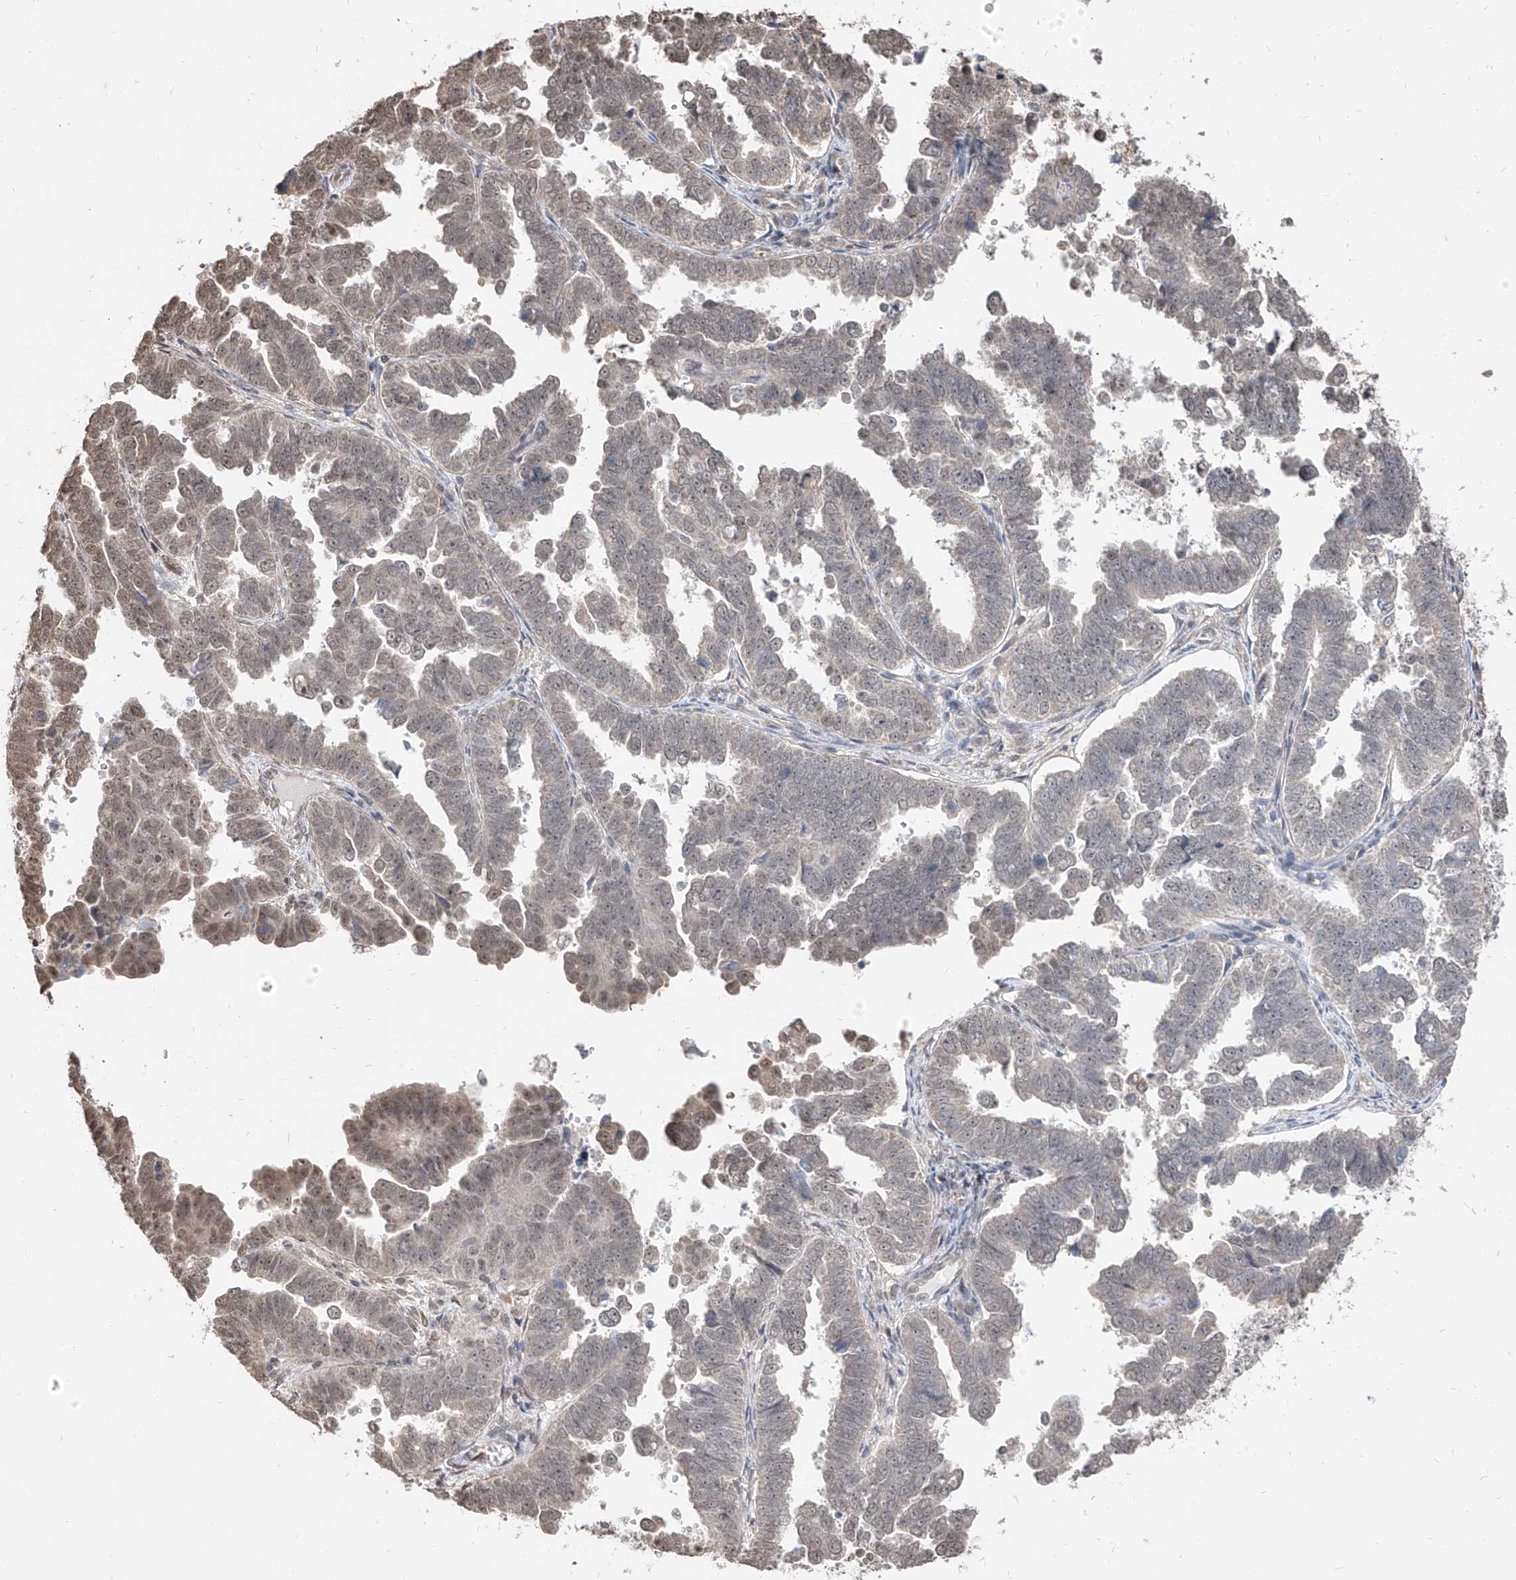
{"staining": {"intensity": "weak", "quantity": "<25%", "location": "nuclear"}, "tissue": "endometrial cancer", "cell_type": "Tumor cells", "image_type": "cancer", "snomed": [{"axis": "morphology", "description": "Adenocarcinoma, NOS"}, {"axis": "topography", "description": "Endometrium"}], "caption": "Human endometrial cancer stained for a protein using IHC shows no staining in tumor cells.", "gene": "C8orf82", "patient": {"sex": "female", "age": 75}}